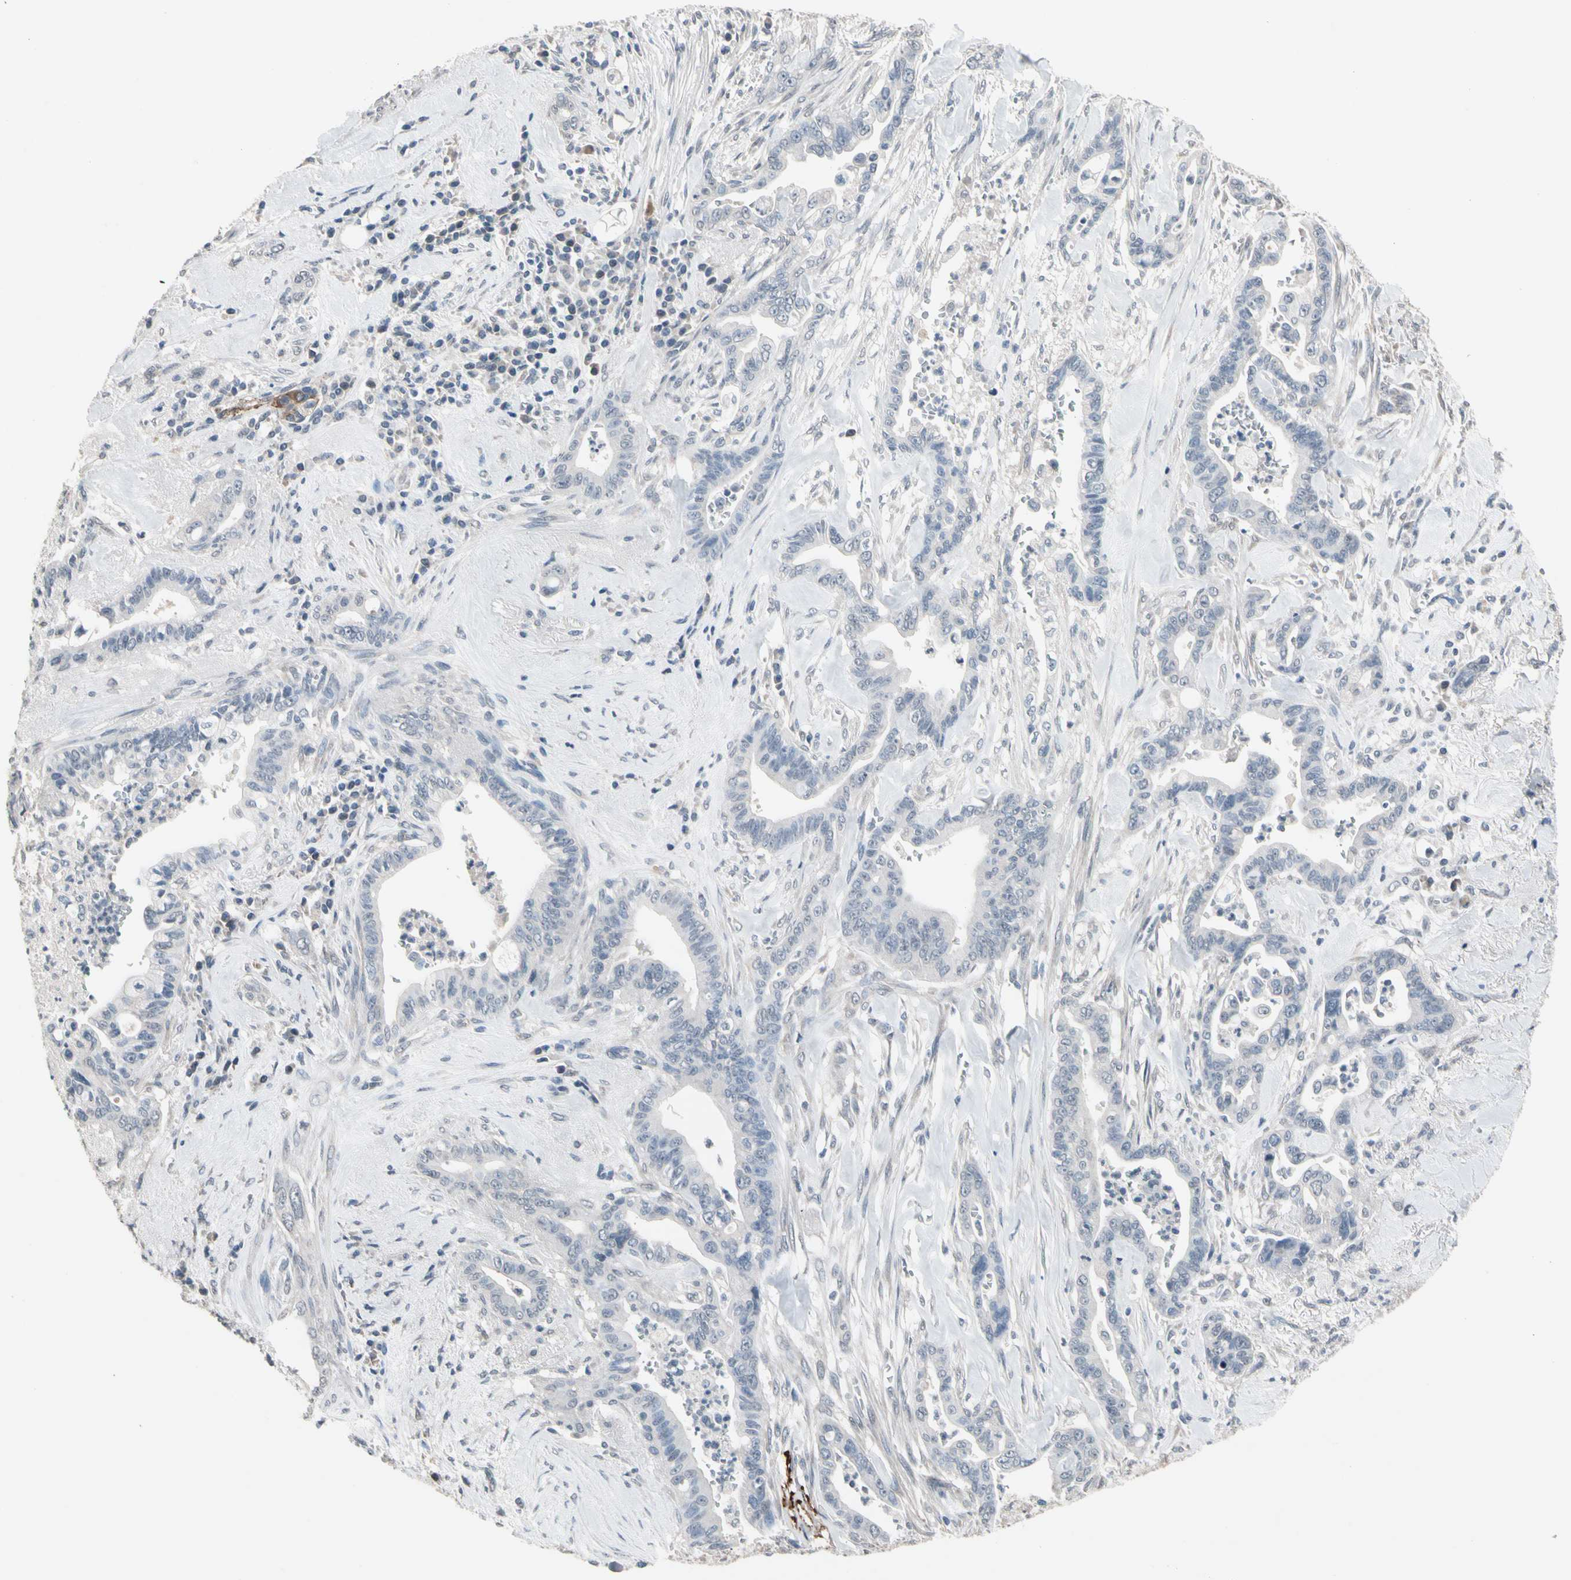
{"staining": {"intensity": "negative", "quantity": "none", "location": "none"}, "tissue": "pancreatic cancer", "cell_type": "Tumor cells", "image_type": "cancer", "snomed": [{"axis": "morphology", "description": "Adenocarcinoma, NOS"}, {"axis": "topography", "description": "Pancreas"}], "caption": "Tumor cells show no significant positivity in adenocarcinoma (pancreatic).", "gene": "SV2A", "patient": {"sex": "male", "age": 70}}